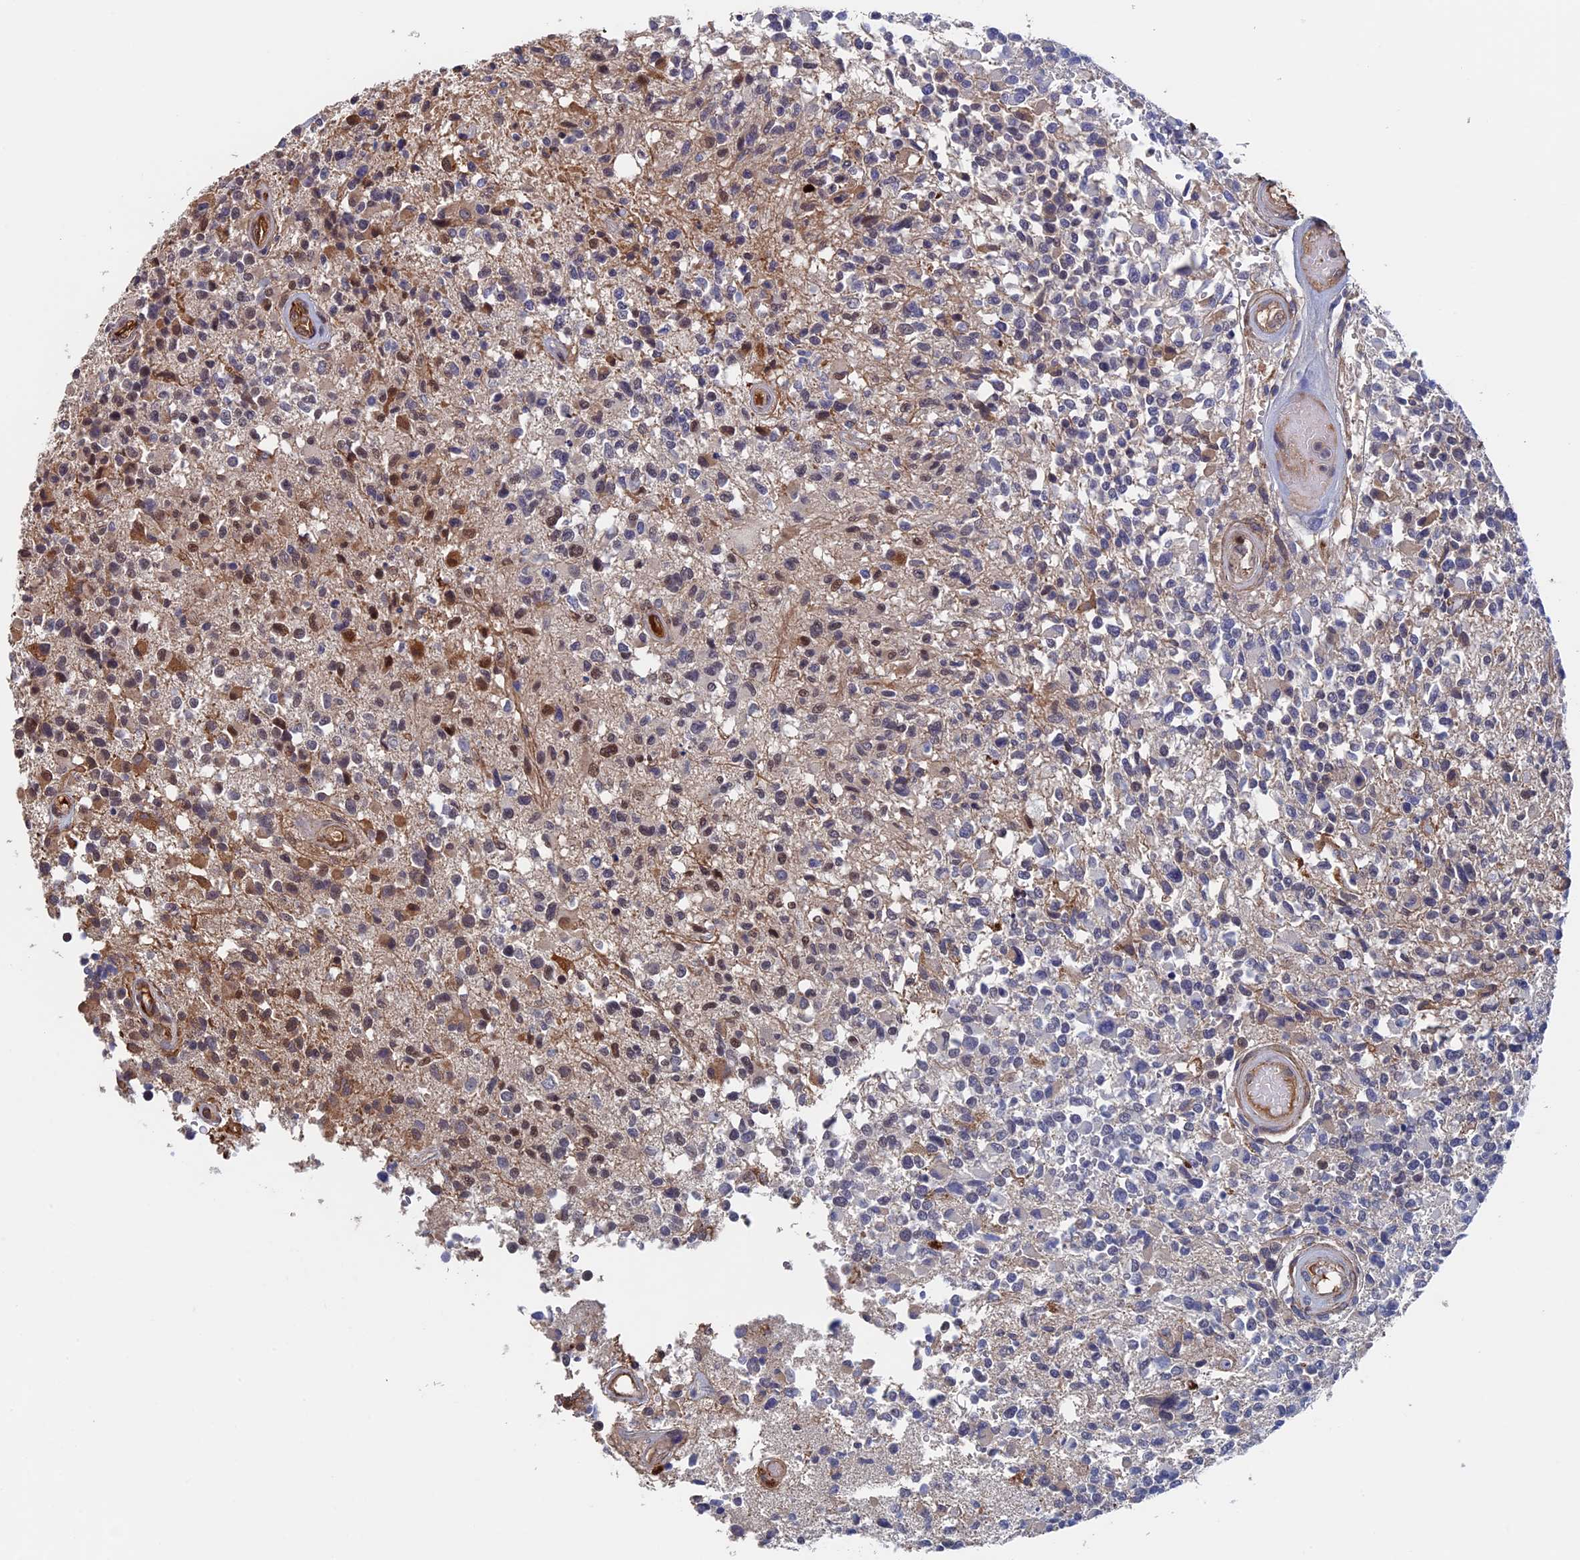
{"staining": {"intensity": "moderate", "quantity": "<25%", "location": "cytoplasmic/membranous,nuclear"}, "tissue": "glioma", "cell_type": "Tumor cells", "image_type": "cancer", "snomed": [{"axis": "morphology", "description": "Glioma, malignant, High grade"}, {"axis": "morphology", "description": "Glioblastoma, NOS"}, {"axis": "topography", "description": "Brain"}], "caption": "DAB immunohistochemical staining of human glioma displays moderate cytoplasmic/membranous and nuclear protein expression in about <25% of tumor cells.", "gene": "RPUSD1", "patient": {"sex": "male", "age": 60}}